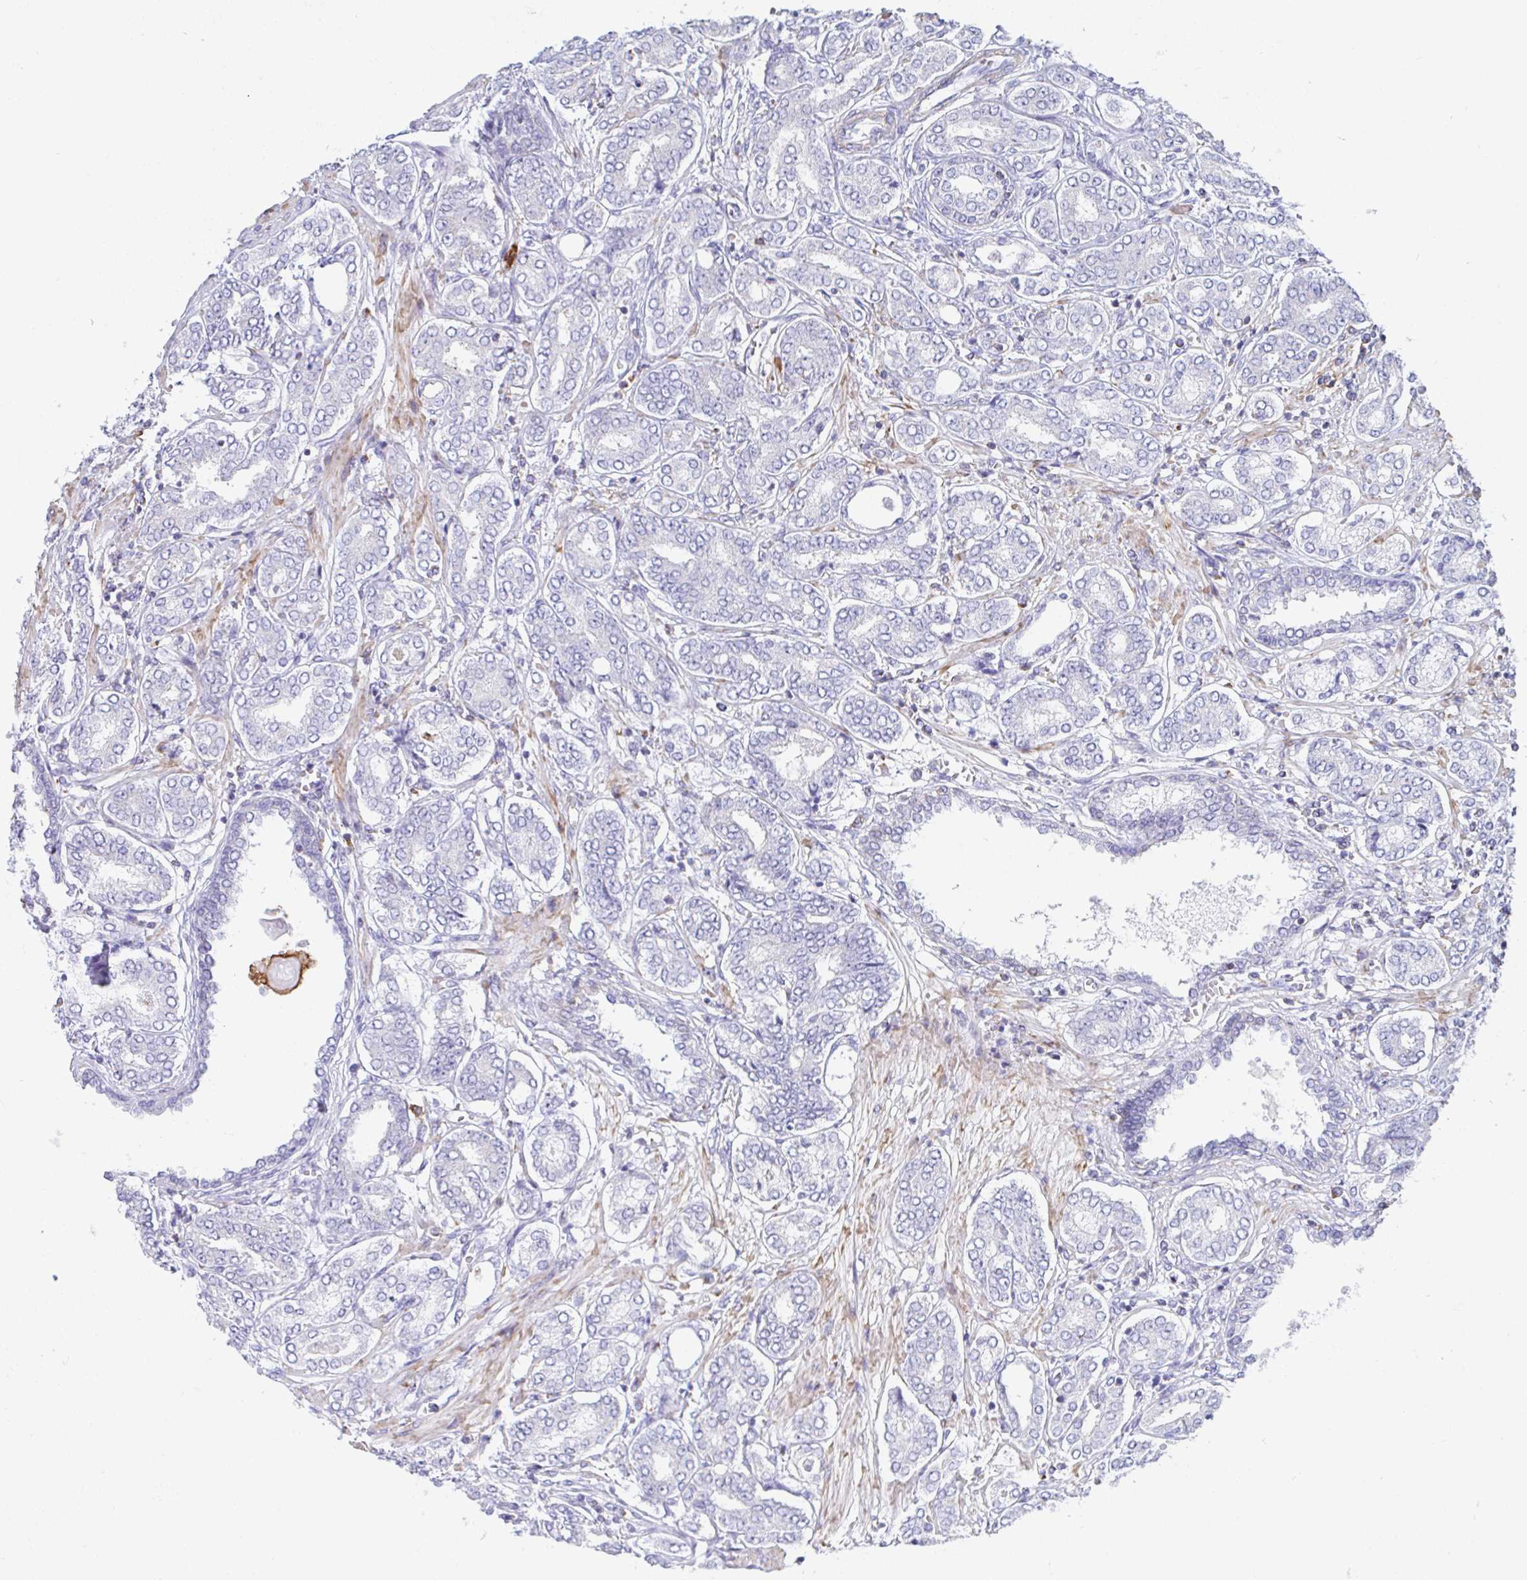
{"staining": {"intensity": "negative", "quantity": "none", "location": "none"}, "tissue": "prostate cancer", "cell_type": "Tumor cells", "image_type": "cancer", "snomed": [{"axis": "morphology", "description": "Adenocarcinoma, High grade"}, {"axis": "topography", "description": "Prostate"}], "caption": "The micrograph reveals no staining of tumor cells in adenocarcinoma (high-grade) (prostate). (Brightfield microscopy of DAB (3,3'-diaminobenzidine) IHC at high magnification).", "gene": "FRMD3", "patient": {"sex": "male", "age": 72}}